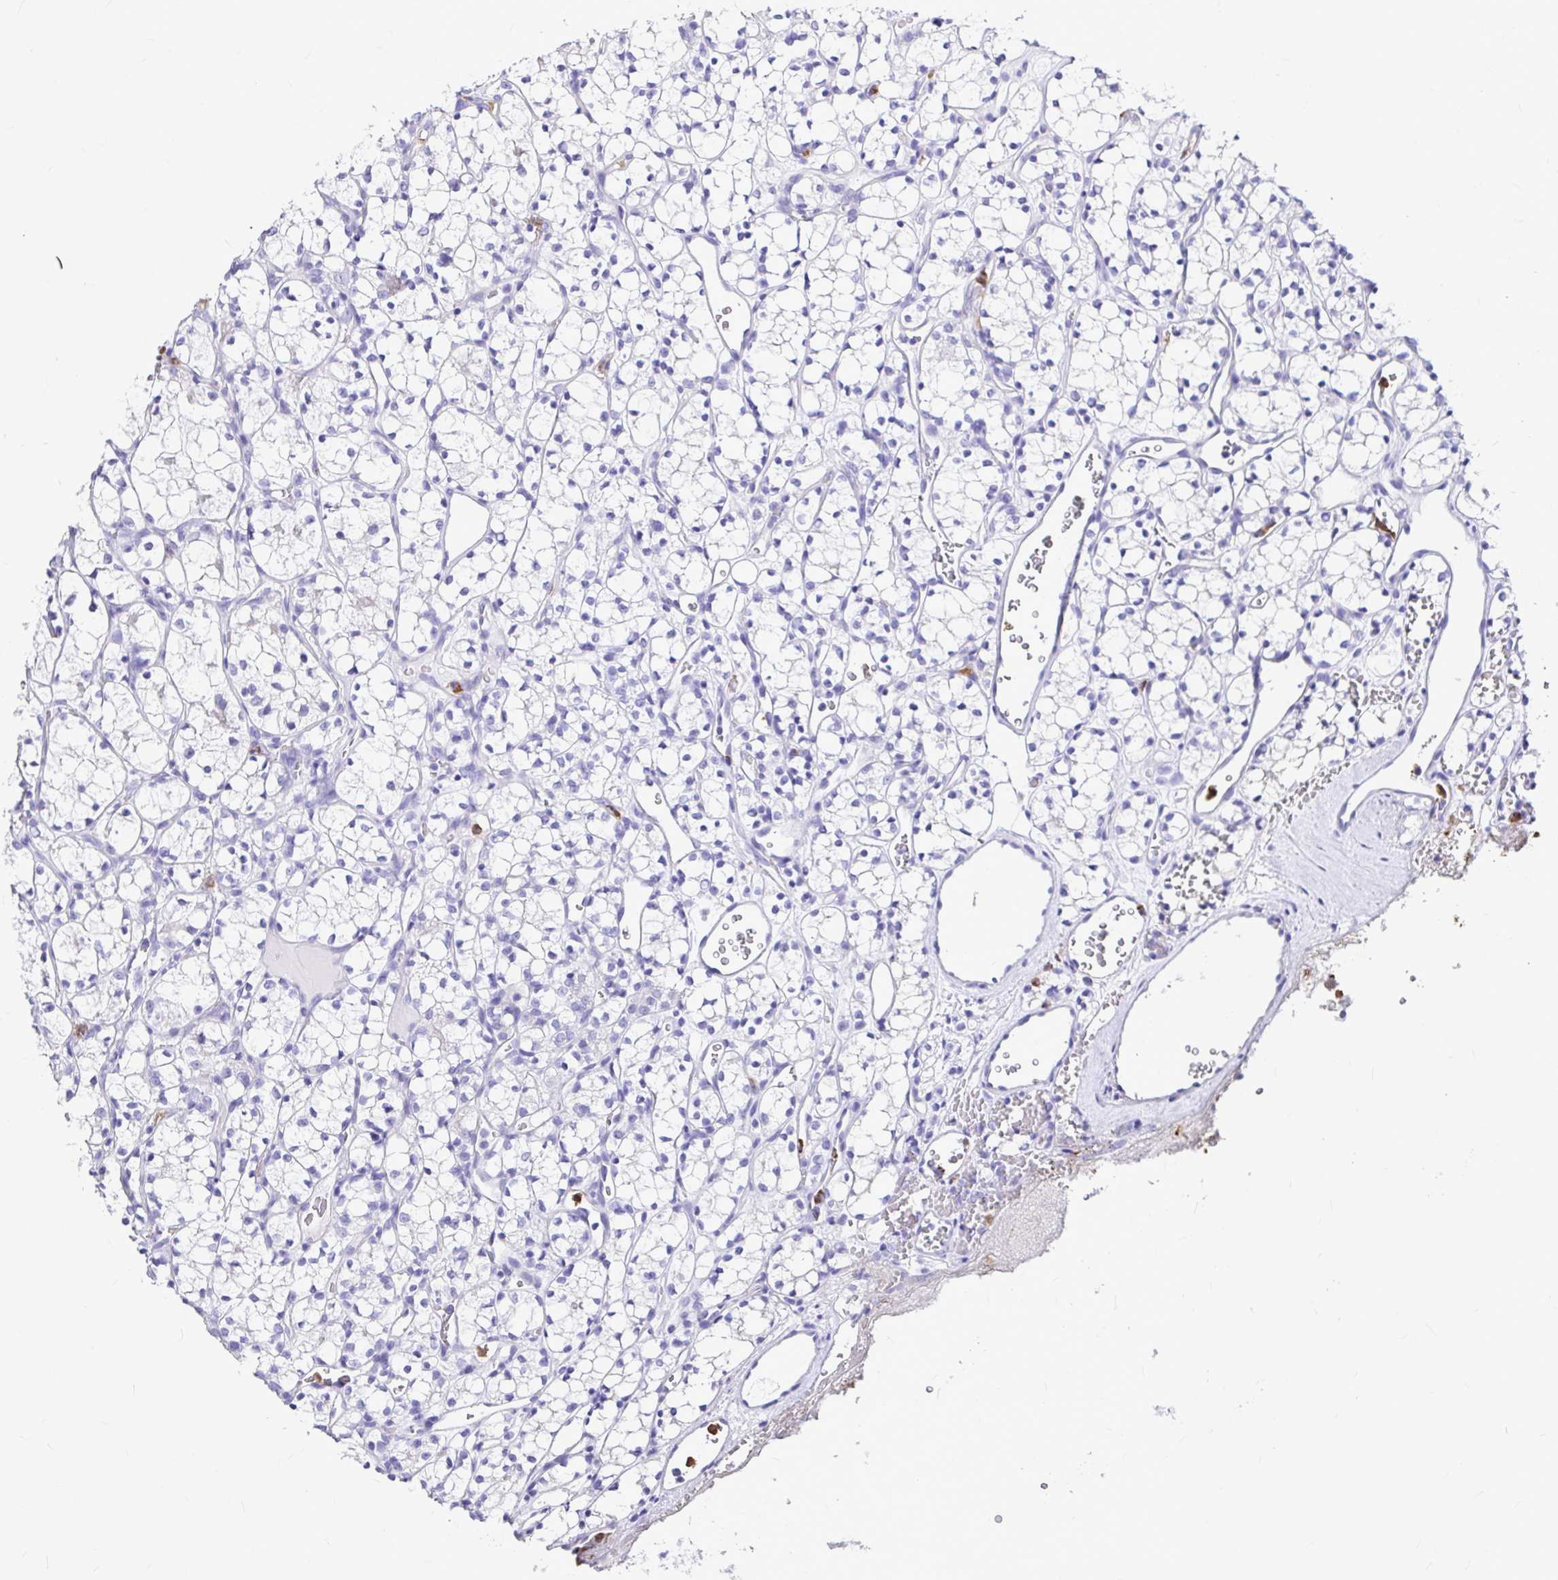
{"staining": {"intensity": "negative", "quantity": "none", "location": "none"}, "tissue": "renal cancer", "cell_type": "Tumor cells", "image_type": "cancer", "snomed": [{"axis": "morphology", "description": "Adenocarcinoma, NOS"}, {"axis": "topography", "description": "Kidney"}], "caption": "Human renal cancer (adenocarcinoma) stained for a protein using immunohistochemistry demonstrates no expression in tumor cells.", "gene": "CLEC1B", "patient": {"sex": "female", "age": 69}}